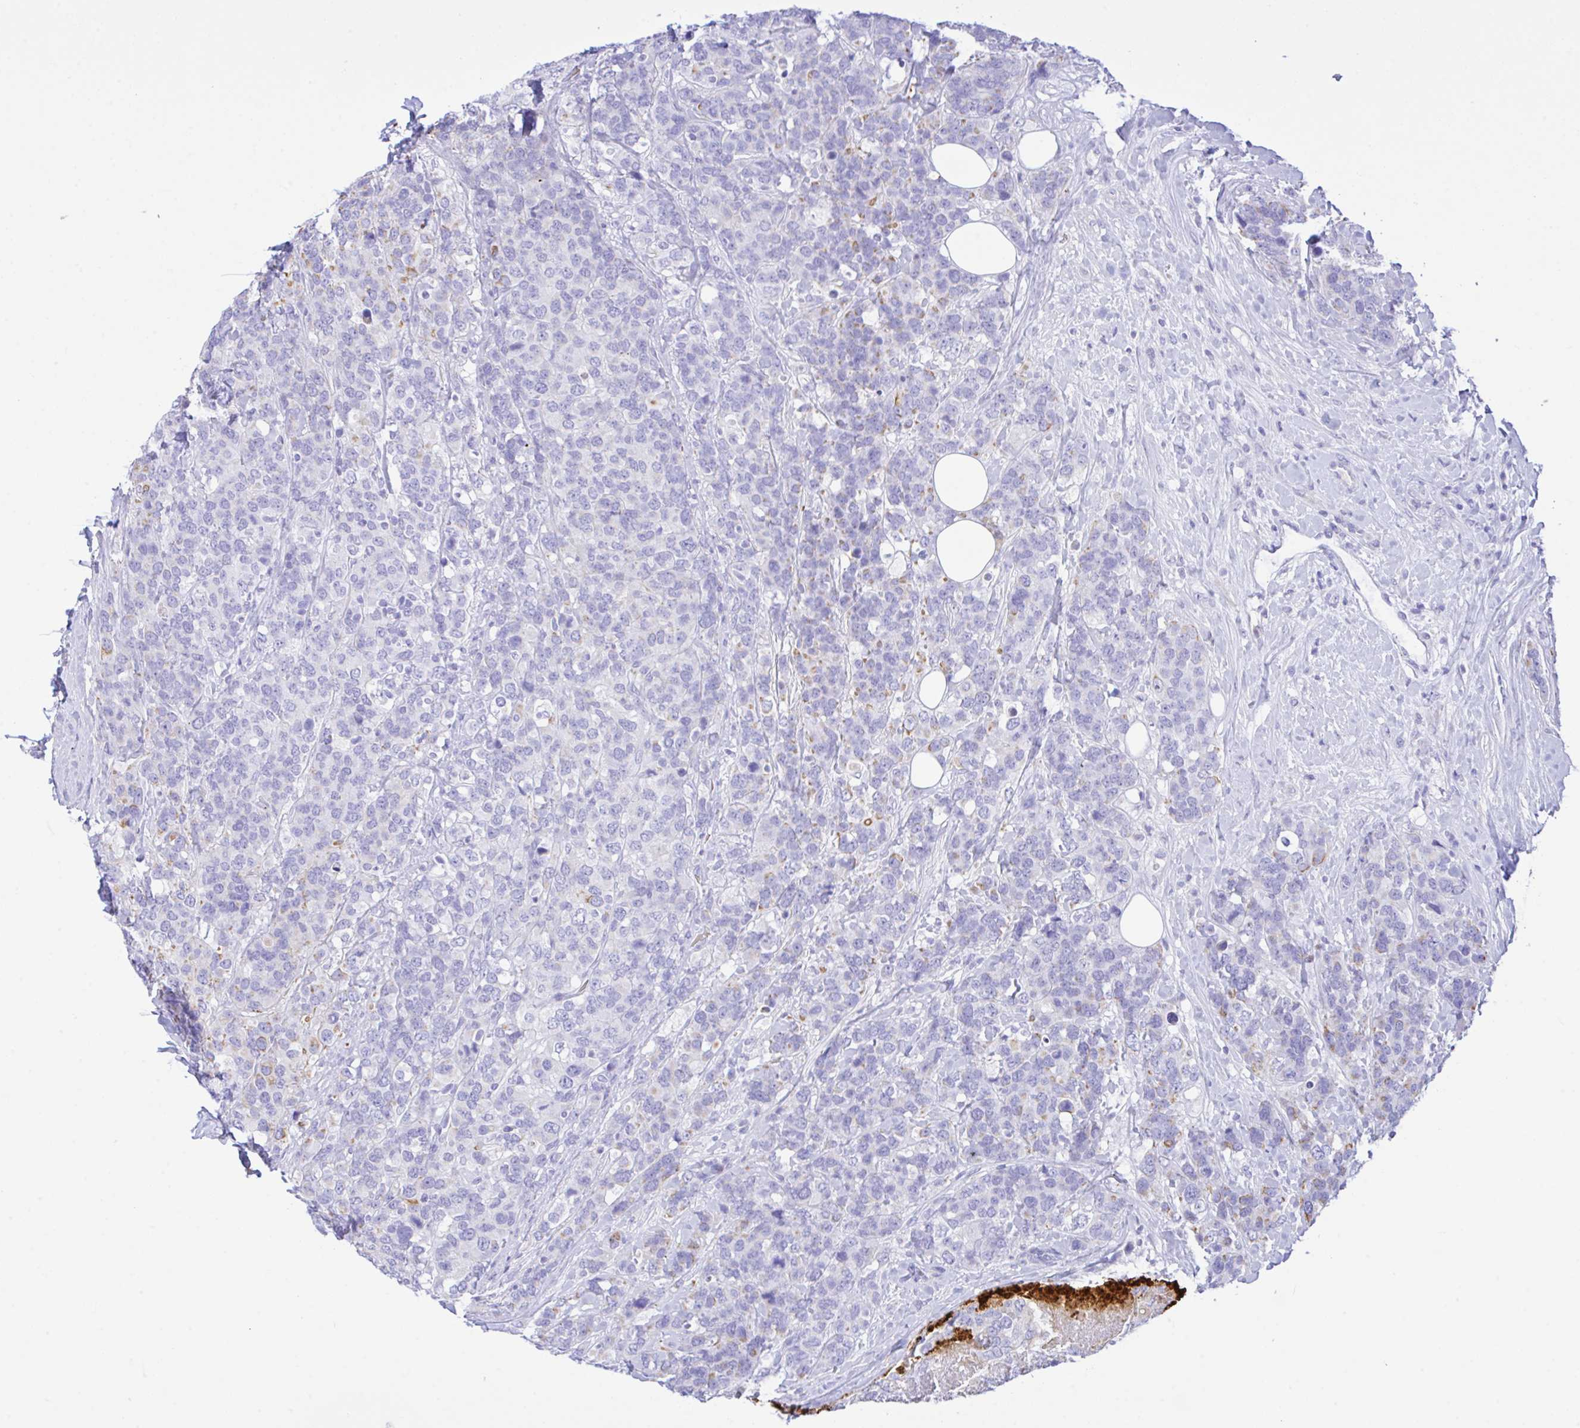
{"staining": {"intensity": "weak", "quantity": "<25%", "location": "cytoplasmic/membranous"}, "tissue": "breast cancer", "cell_type": "Tumor cells", "image_type": "cancer", "snomed": [{"axis": "morphology", "description": "Lobular carcinoma"}, {"axis": "topography", "description": "Breast"}], "caption": "DAB immunohistochemical staining of lobular carcinoma (breast) demonstrates no significant expression in tumor cells.", "gene": "ZNF221", "patient": {"sex": "female", "age": 59}}